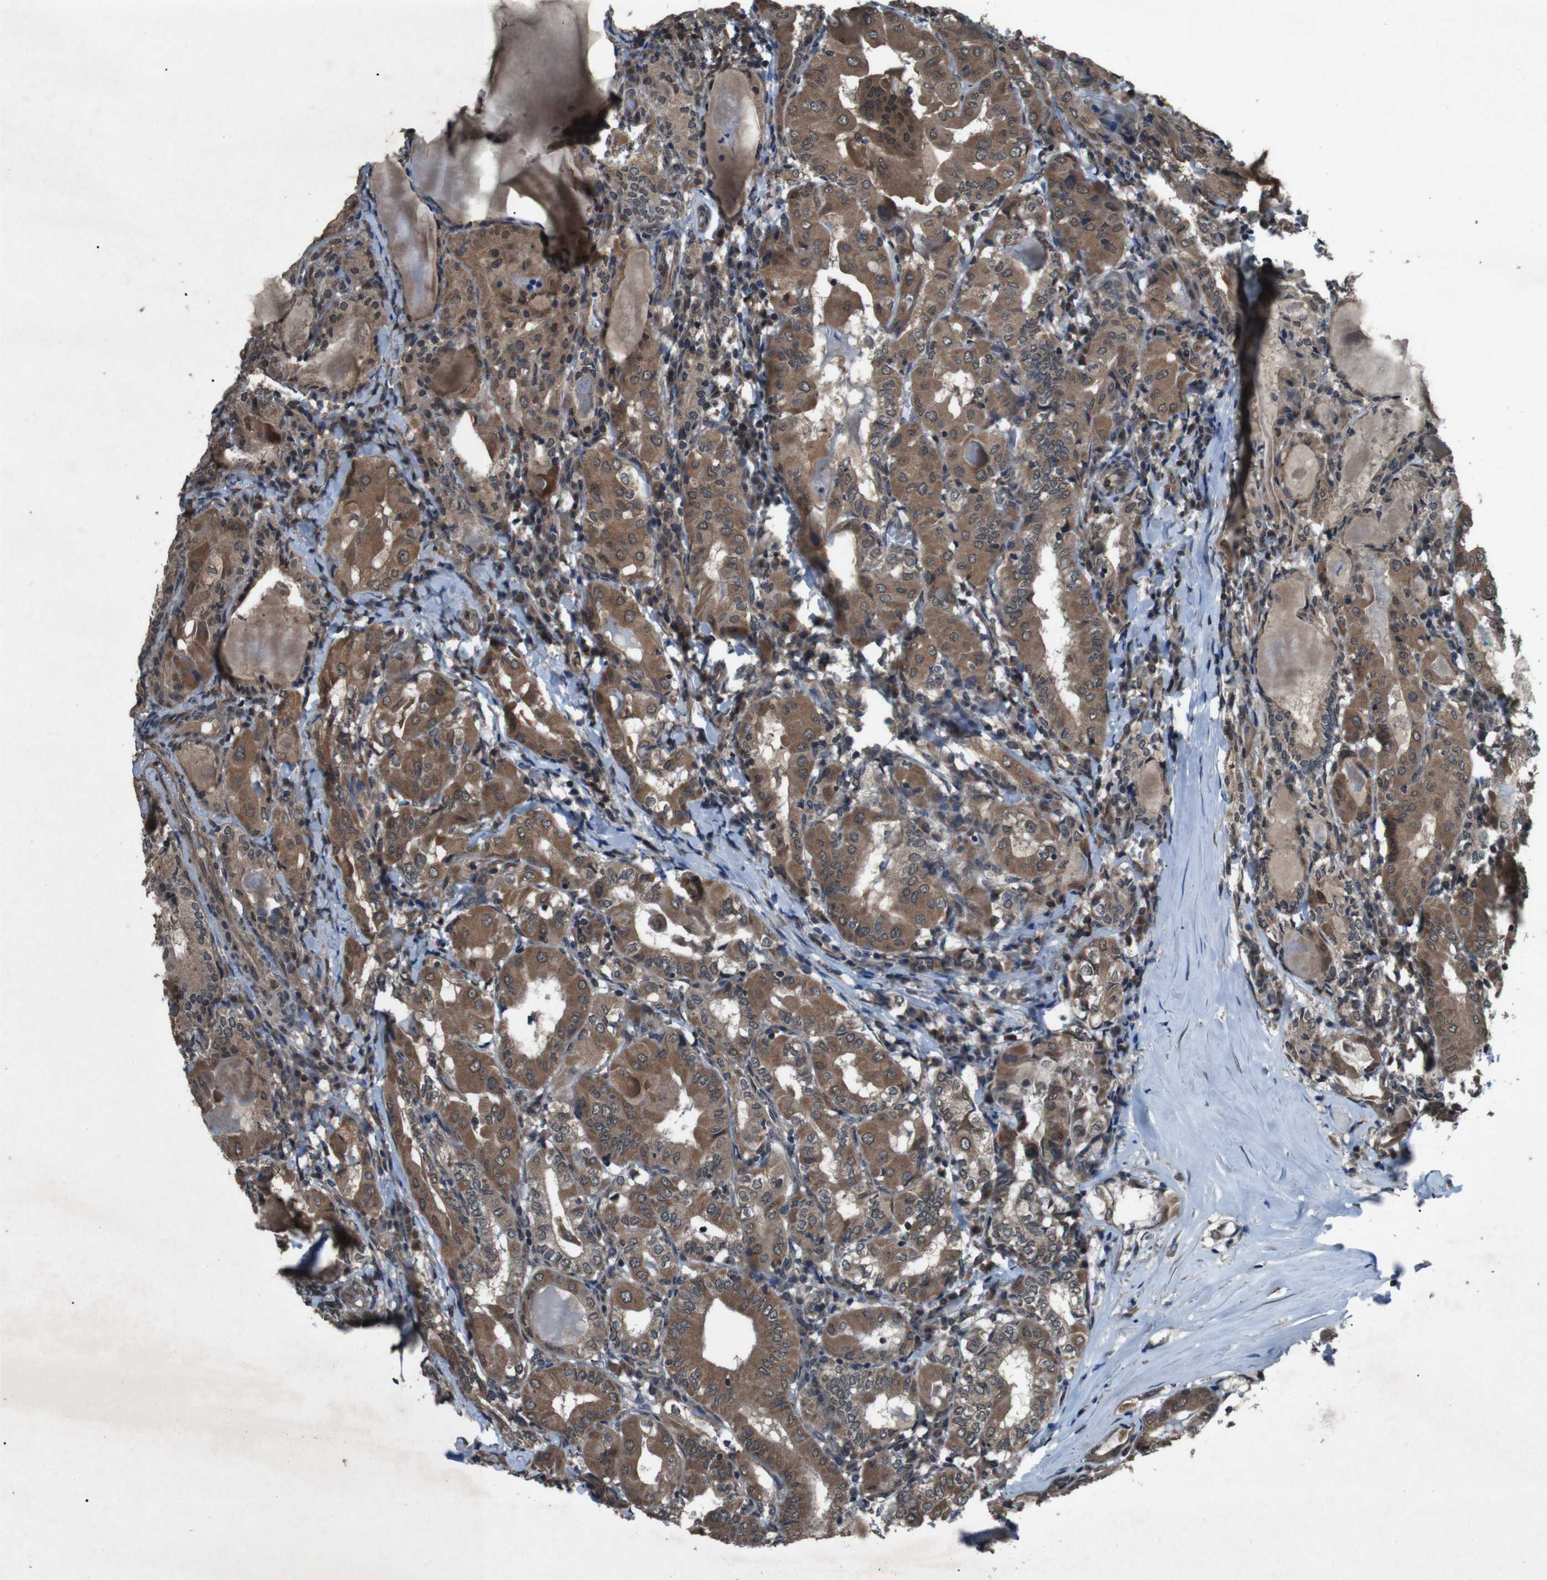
{"staining": {"intensity": "moderate", "quantity": ">75%", "location": "cytoplasmic/membranous"}, "tissue": "thyroid cancer", "cell_type": "Tumor cells", "image_type": "cancer", "snomed": [{"axis": "morphology", "description": "Papillary adenocarcinoma, NOS"}, {"axis": "topography", "description": "Thyroid gland"}], "caption": "Immunohistochemical staining of thyroid cancer reveals moderate cytoplasmic/membranous protein staining in approximately >75% of tumor cells. Nuclei are stained in blue.", "gene": "SOCS1", "patient": {"sex": "female", "age": 42}}